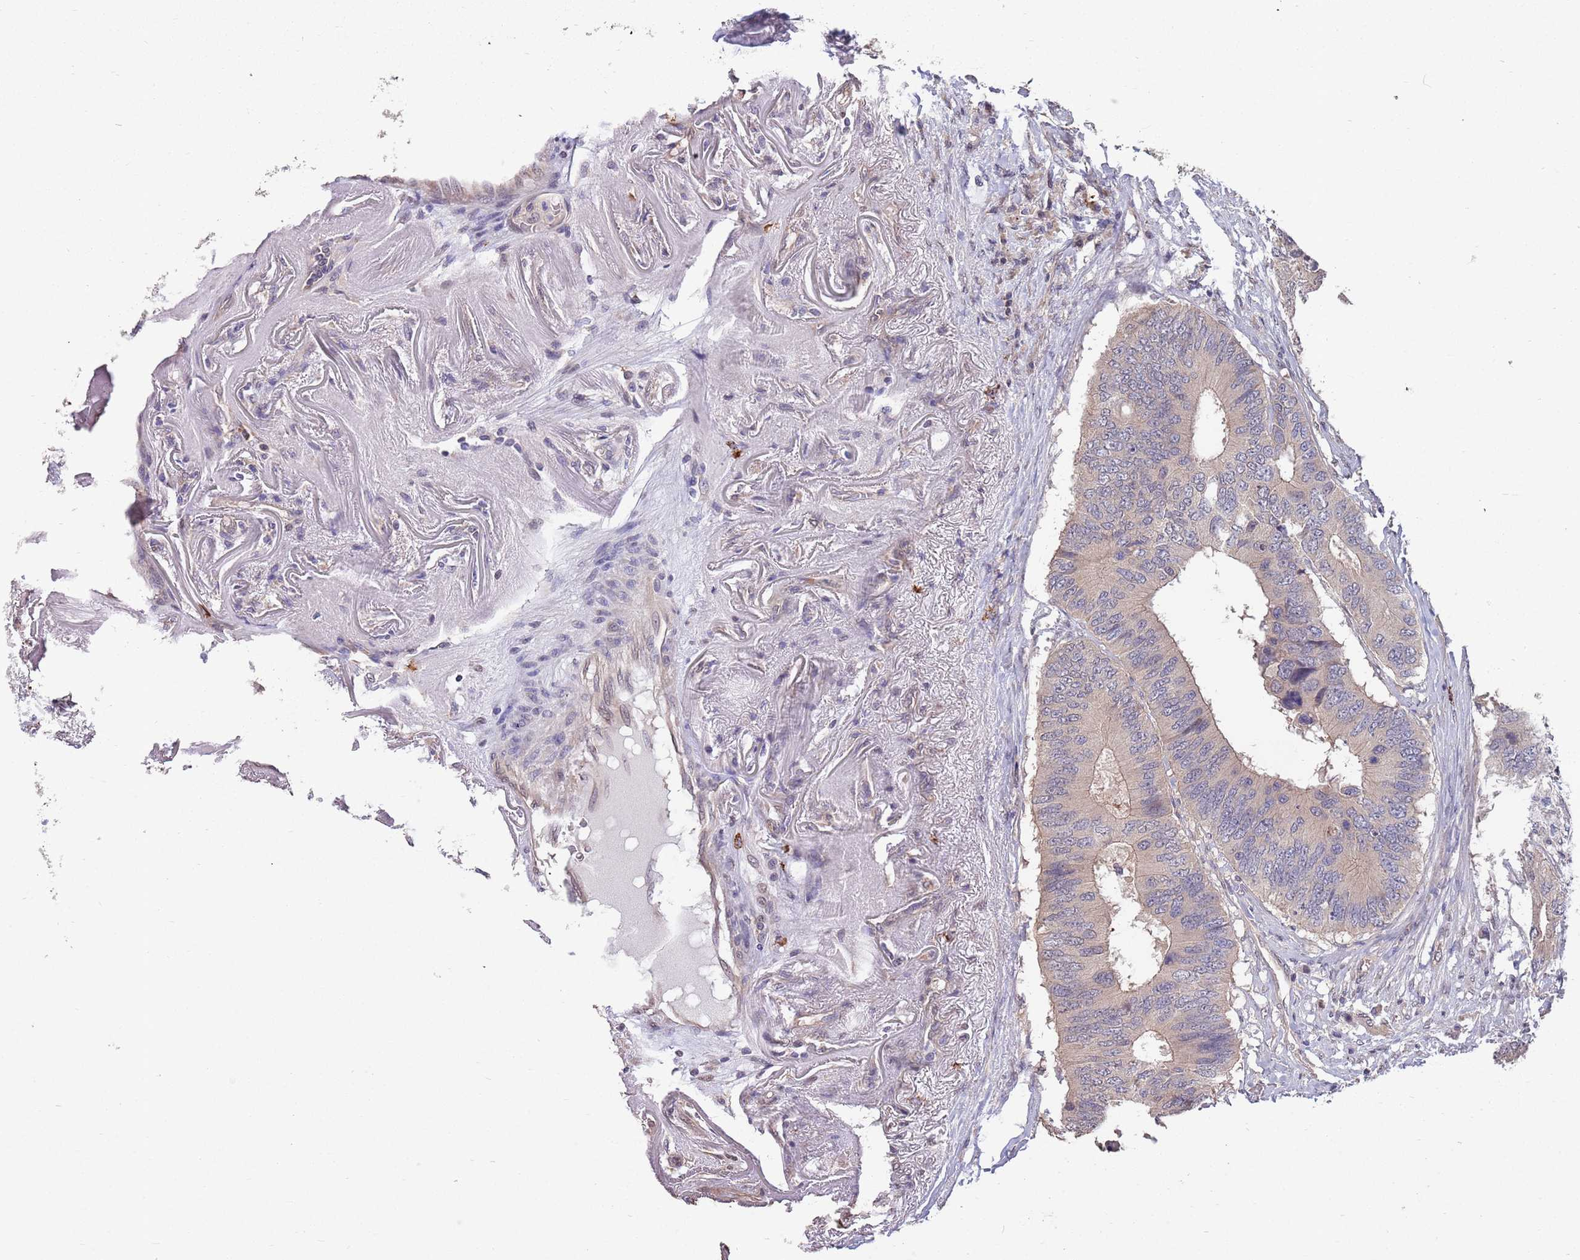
{"staining": {"intensity": "weak", "quantity": "<25%", "location": "cytoplasmic/membranous"}, "tissue": "colorectal cancer", "cell_type": "Tumor cells", "image_type": "cancer", "snomed": [{"axis": "morphology", "description": "Adenocarcinoma, NOS"}, {"axis": "topography", "description": "Colon"}], "caption": "Immunohistochemistry (IHC) of colorectal cancer (adenocarcinoma) exhibits no expression in tumor cells.", "gene": "MARVELD2", "patient": {"sex": "male", "age": 71}}